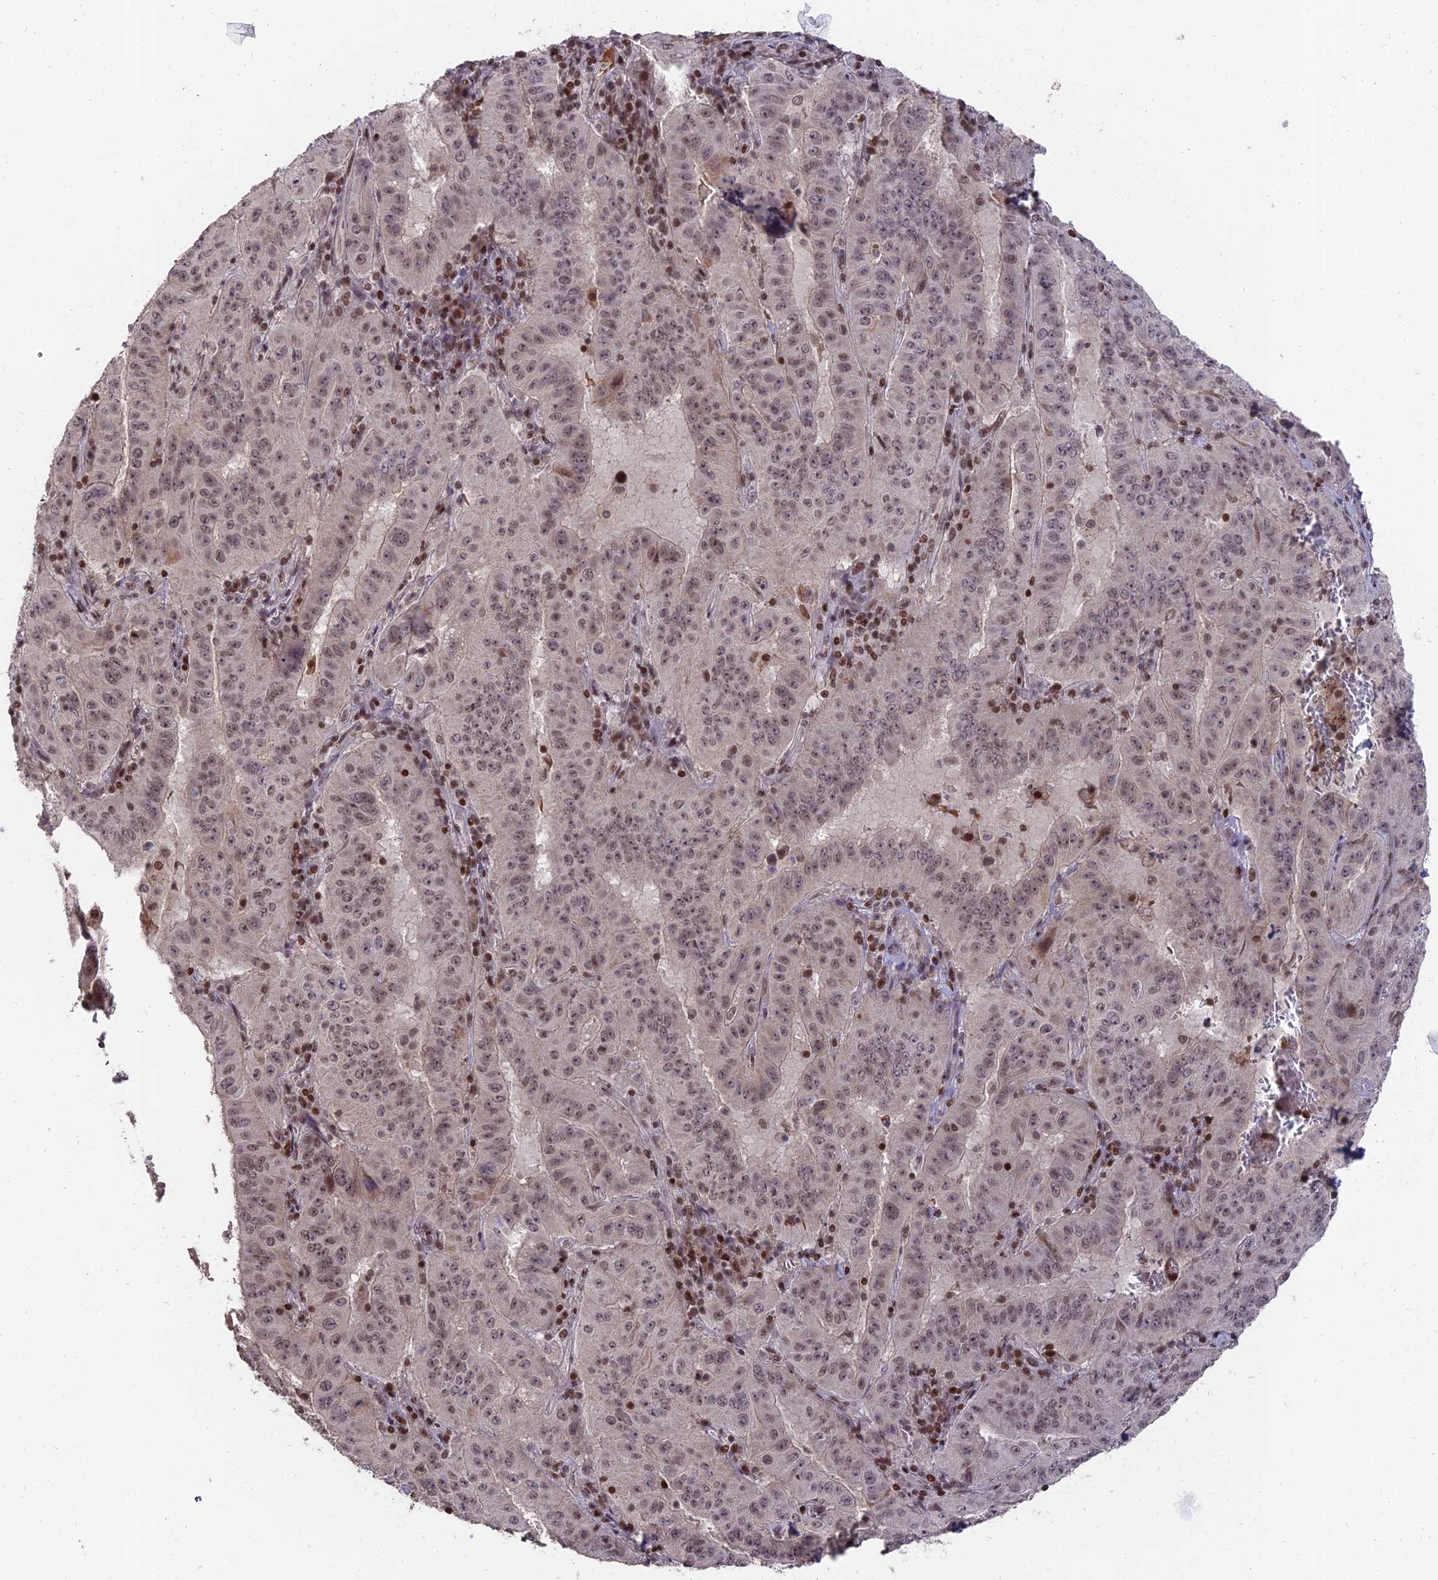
{"staining": {"intensity": "weak", "quantity": ">75%", "location": "nuclear"}, "tissue": "pancreatic cancer", "cell_type": "Tumor cells", "image_type": "cancer", "snomed": [{"axis": "morphology", "description": "Adenocarcinoma, NOS"}, {"axis": "topography", "description": "Pancreas"}], "caption": "A high-resolution histopathology image shows IHC staining of pancreatic adenocarcinoma, which displays weak nuclear positivity in about >75% of tumor cells.", "gene": "NR1H3", "patient": {"sex": "male", "age": 63}}